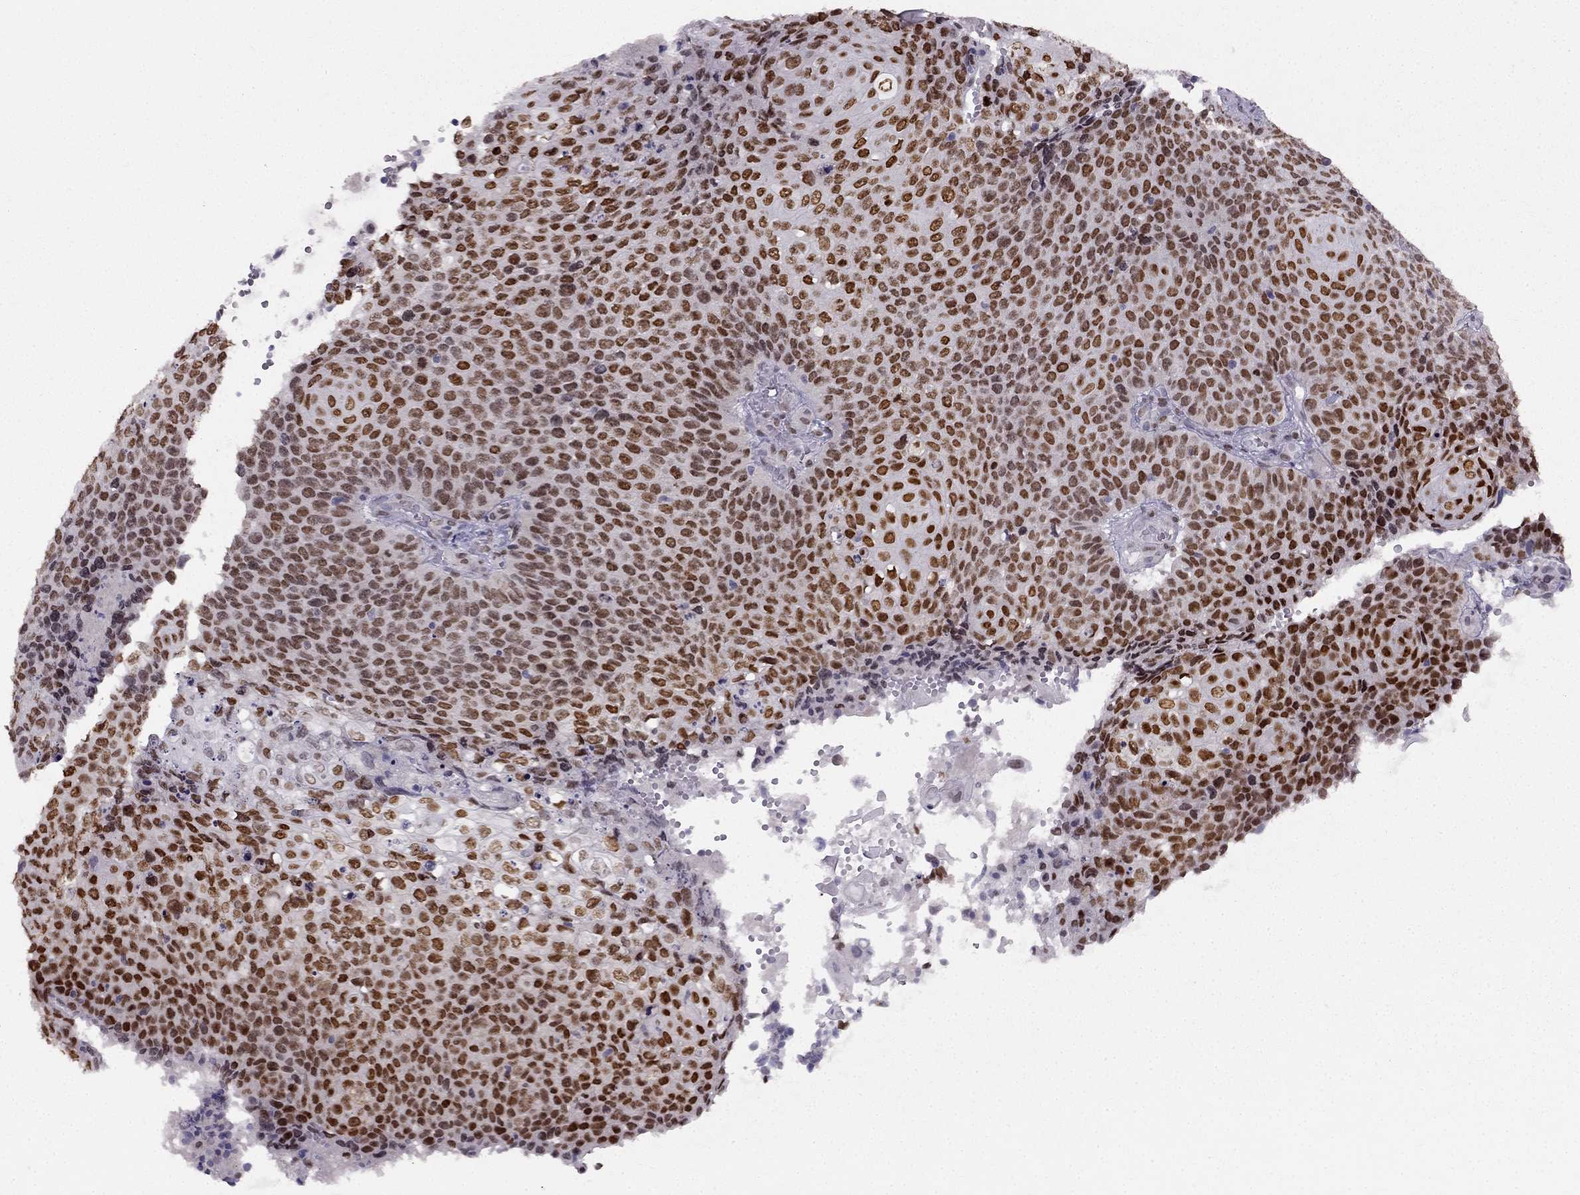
{"staining": {"intensity": "strong", "quantity": ">75%", "location": "nuclear"}, "tissue": "cervical cancer", "cell_type": "Tumor cells", "image_type": "cancer", "snomed": [{"axis": "morphology", "description": "Squamous cell carcinoma, NOS"}, {"axis": "topography", "description": "Cervix"}], "caption": "Cervical cancer stained for a protein demonstrates strong nuclear positivity in tumor cells.", "gene": "TRPS1", "patient": {"sex": "female", "age": 39}}